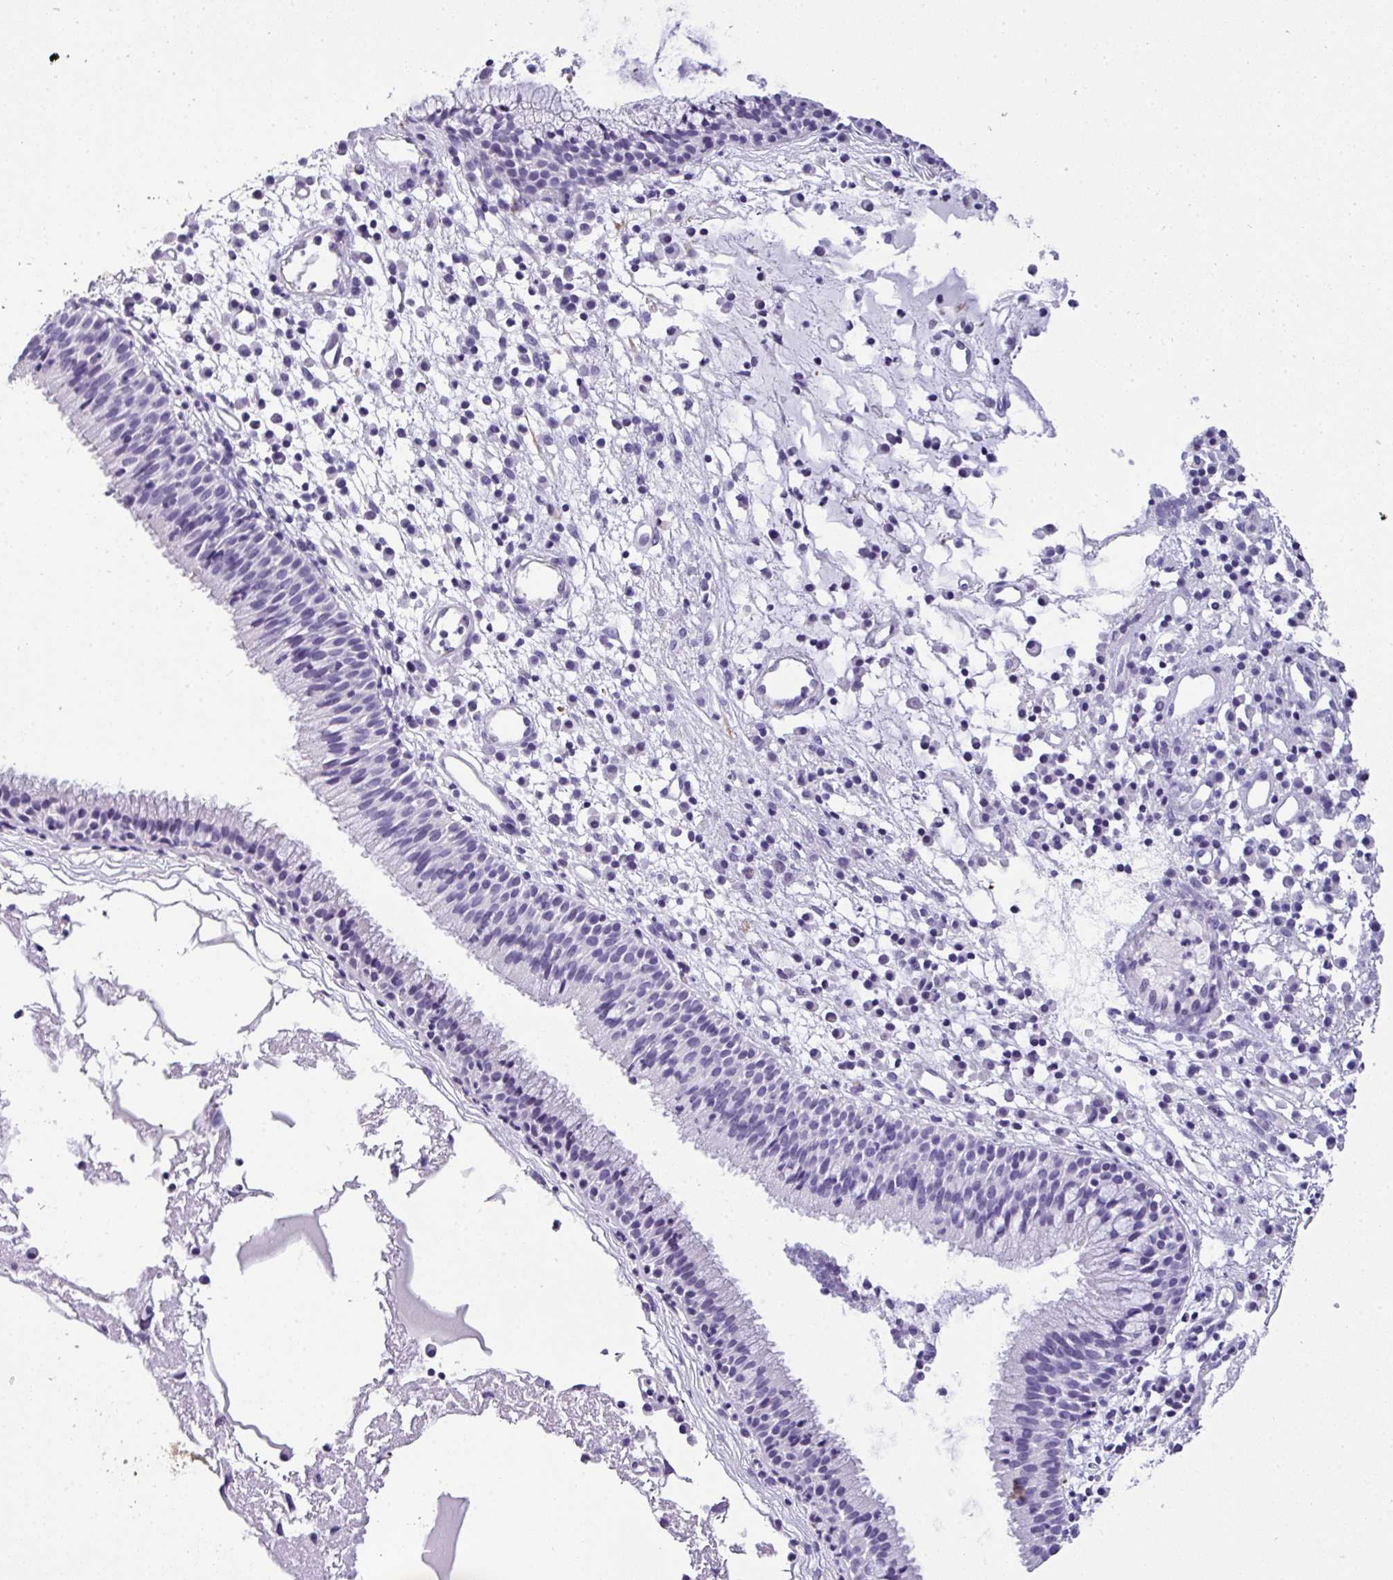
{"staining": {"intensity": "negative", "quantity": "none", "location": "none"}, "tissue": "nasopharynx", "cell_type": "Respiratory epithelial cells", "image_type": "normal", "snomed": [{"axis": "morphology", "description": "Normal tissue, NOS"}, {"axis": "topography", "description": "Nasopharynx"}], "caption": "IHC photomicrograph of normal human nasopharynx stained for a protein (brown), which displays no expression in respiratory epithelial cells.", "gene": "MUC21", "patient": {"sex": "male", "age": 21}}